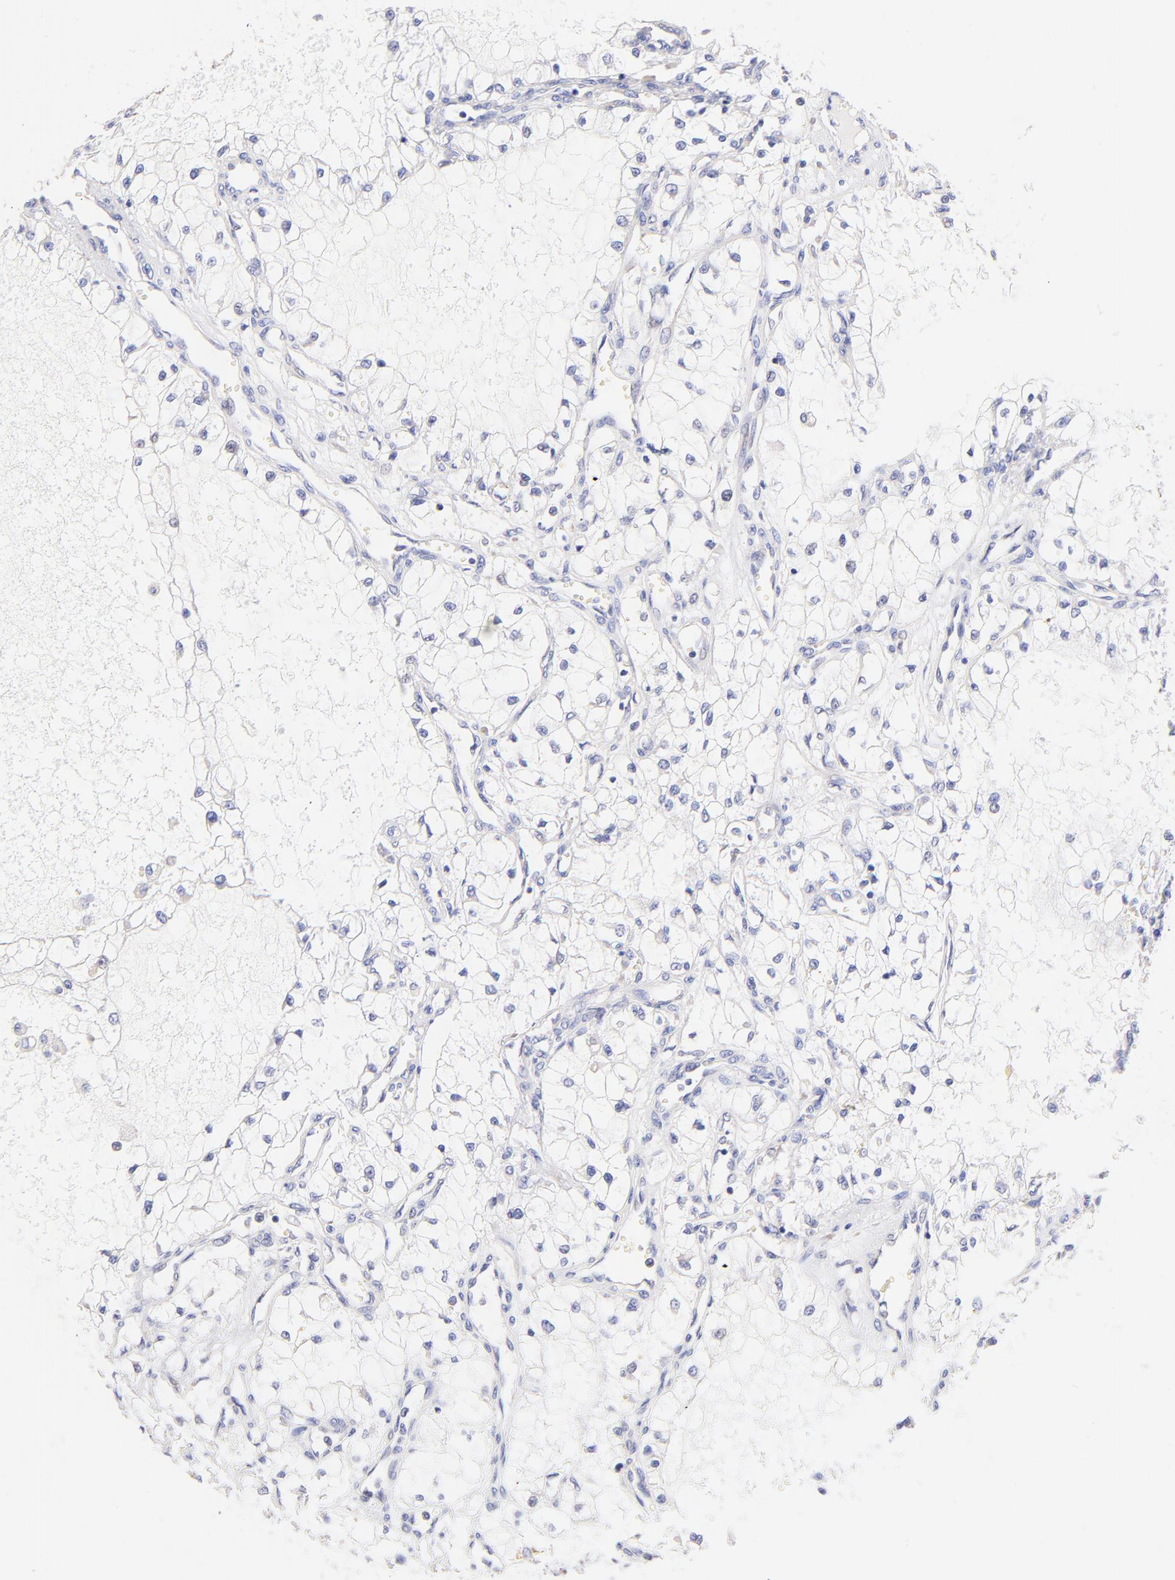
{"staining": {"intensity": "negative", "quantity": "none", "location": "none"}, "tissue": "renal cancer", "cell_type": "Tumor cells", "image_type": "cancer", "snomed": [{"axis": "morphology", "description": "Adenocarcinoma, NOS"}, {"axis": "topography", "description": "Kidney"}], "caption": "Tumor cells are negative for protein expression in human renal cancer (adenocarcinoma).", "gene": "RPL30", "patient": {"sex": "male", "age": 61}}